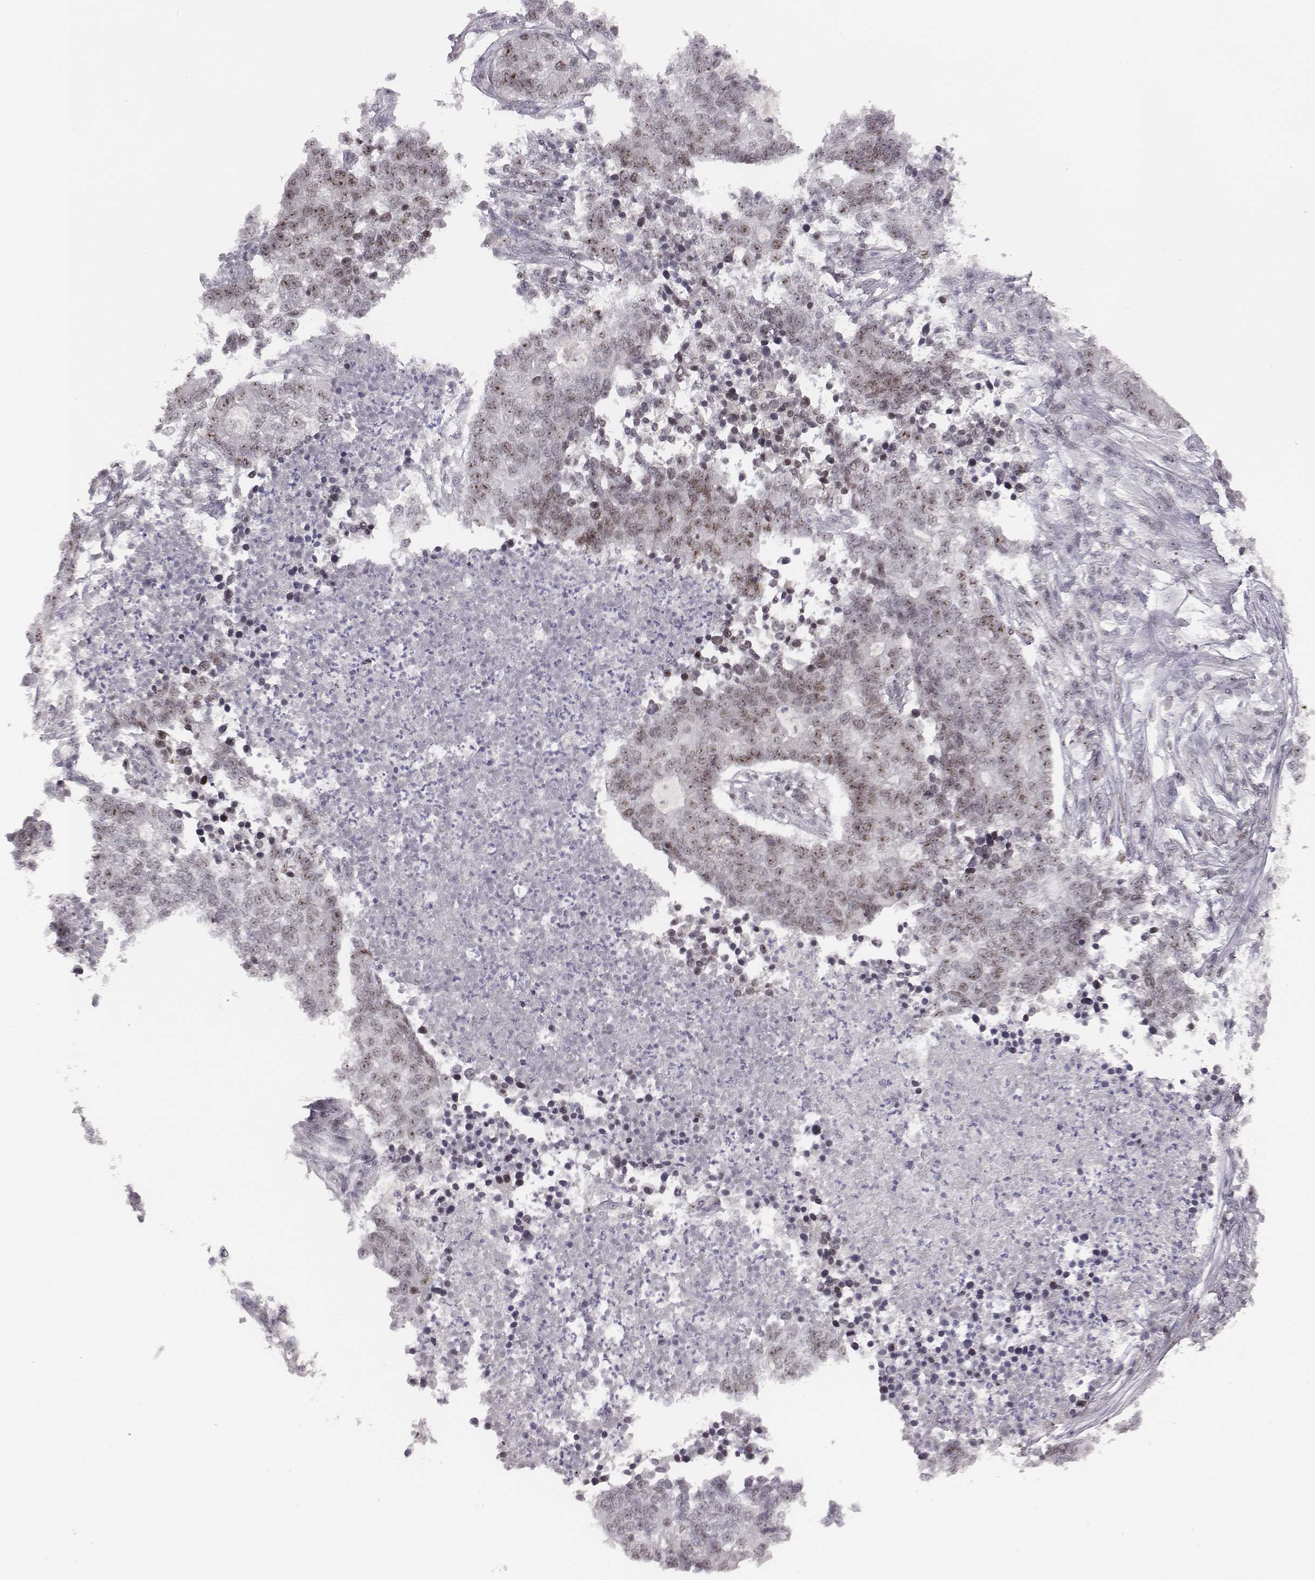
{"staining": {"intensity": "moderate", "quantity": "25%-75%", "location": "nuclear"}, "tissue": "lung cancer", "cell_type": "Tumor cells", "image_type": "cancer", "snomed": [{"axis": "morphology", "description": "Adenocarcinoma, NOS"}, {"axis": "topography", "description": "Lung"}], "caption": "Tumor cells reveal medium levels of moderate nuclear positivity in approximately 25%-75% of cells in lung adenocarcinoma.", "gene": "NIFK", "patient": {"sex": "male", "age": 57}}